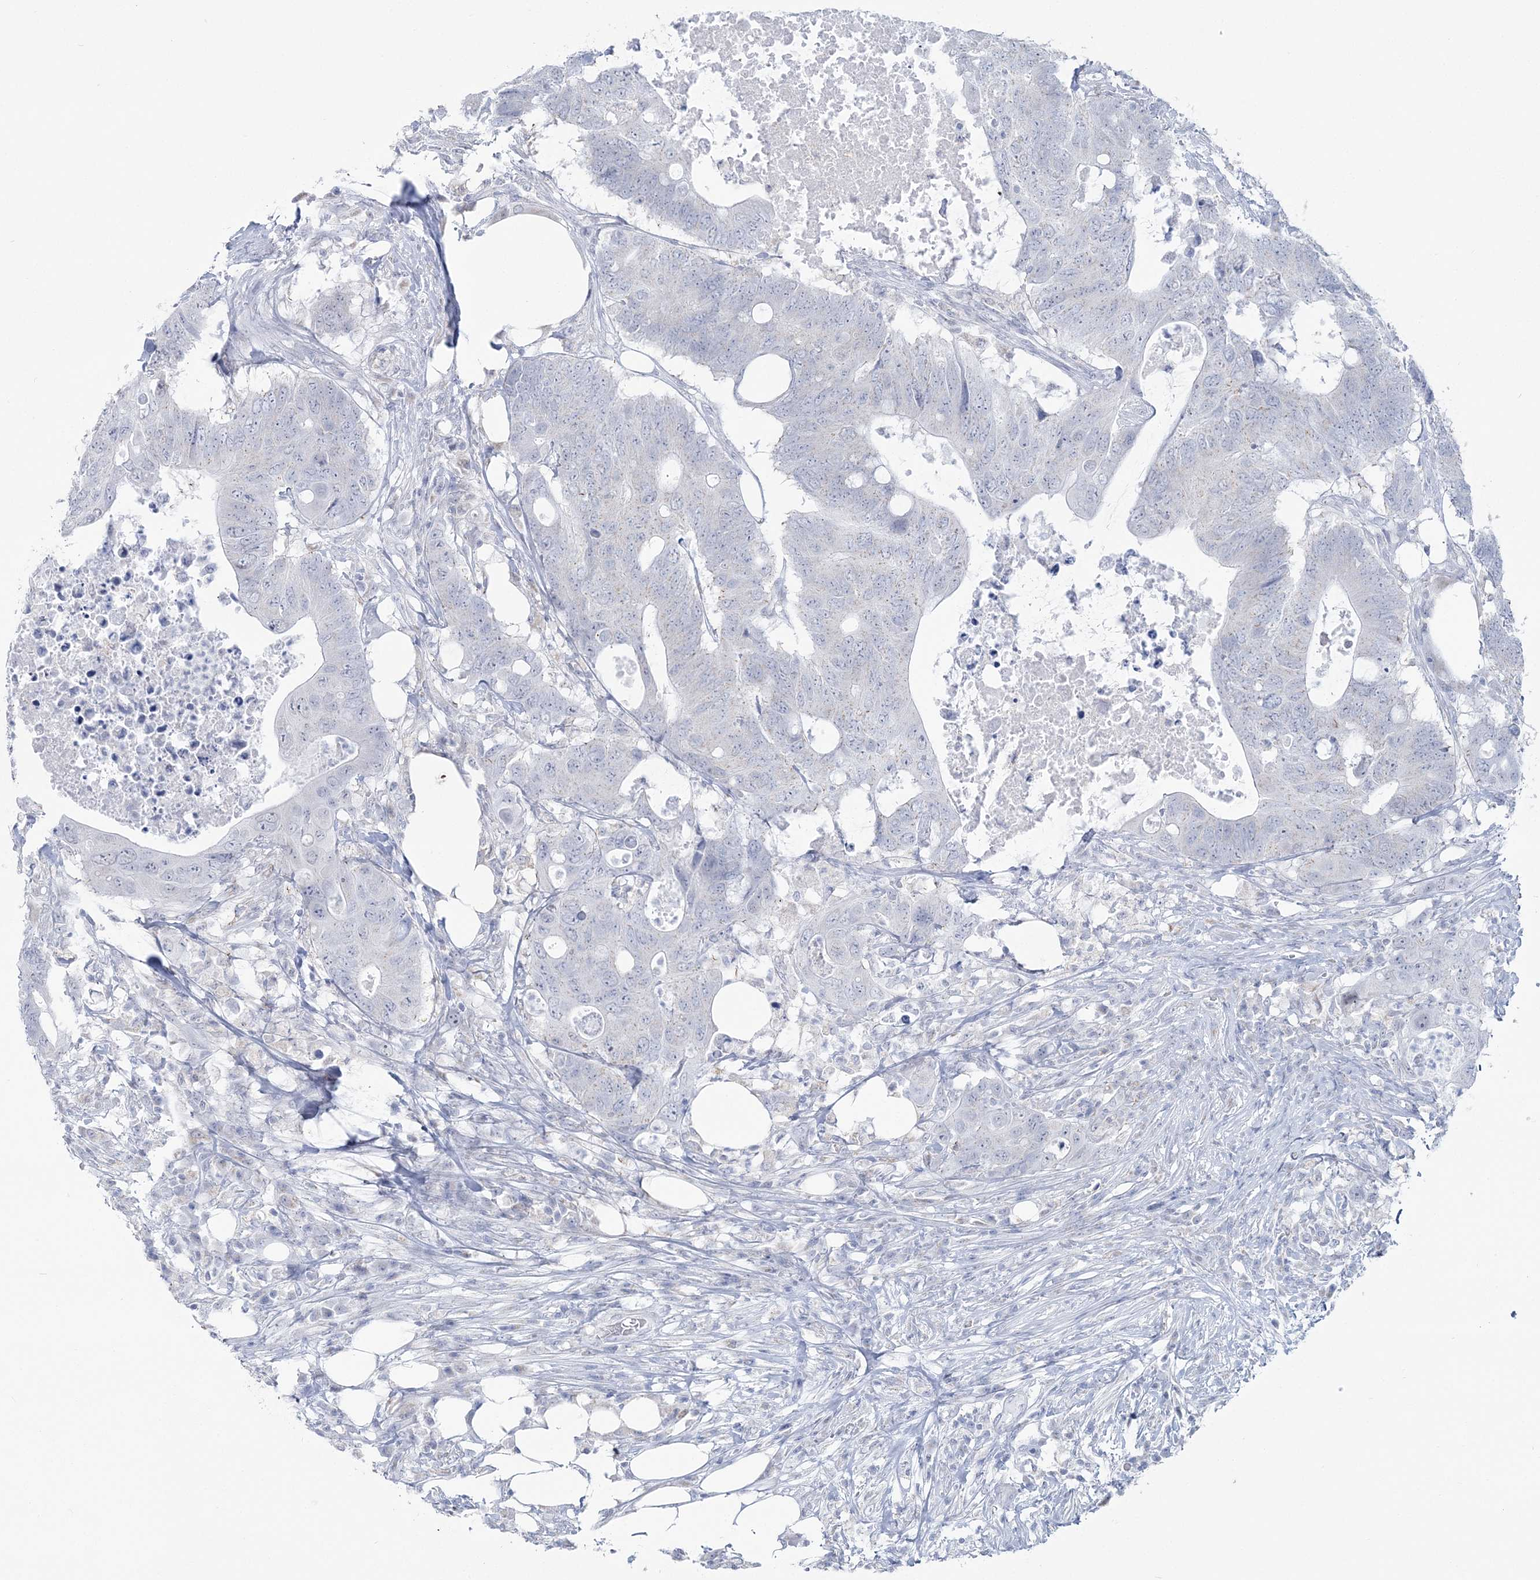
{"staining": {"intensity": "negative", "quantity": "none", "location": "none"}, "tissue": "colorectal cancer", "cell_type": "Tumor cells", "image_type": "cancer", "snomed": [{"axis": "morphology", "description": "Adenocarcinoma, NOS"}, {"axis": "topography", "description": "Colon"}], "caption": "Immunohistochemical staining of colorectal cancer reveals no significant staining in tumor cells.", "gene": "ZNF843", "patient": {"sex": "male", "age": 71}}